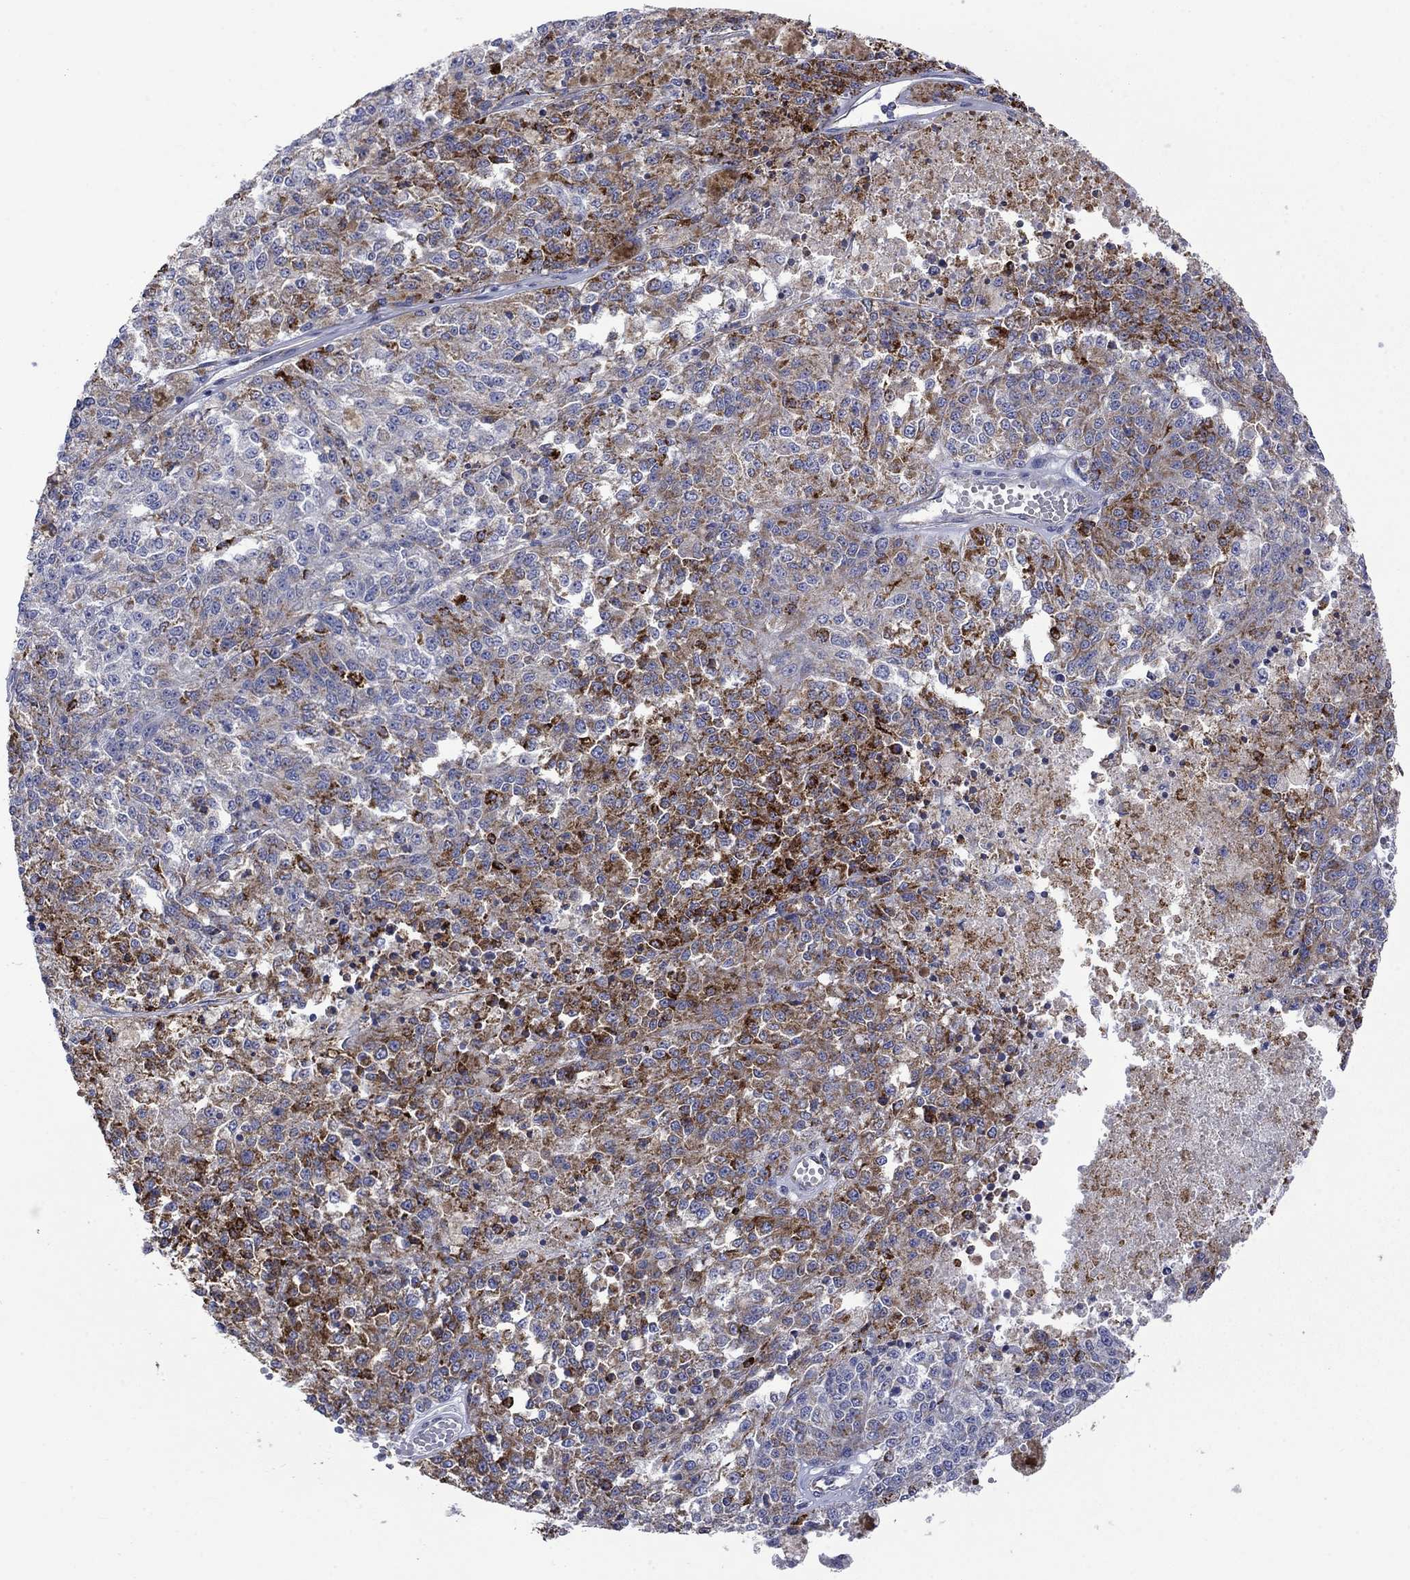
{"staining": {"intensity": "strong", "quantity": "25%-75%", "location": "cytoplasmic/membranous"}, "tissue": "melanoma", "cell_type": "Tumor cells", "image_type": "cancer", "snomed": [{"axis": "morphology", "description": "Malignant melanoma, Metastatic site"}, {"axis": "topography", "description": "Lymph node"}], "caption": "Immunohistochemistry photomicrograph of neoplastic tissue: human malignant melanoma (metastatic site) stained using immunohistochemistry exhibits high levels of strong protein expression localized specifically in the cytoplasmic/membranous of tumor cells, appearing as a cytoplasmic/membranous brown color.", "gene": "CISD1", "patient": {"sex": "female", "age": 64}}